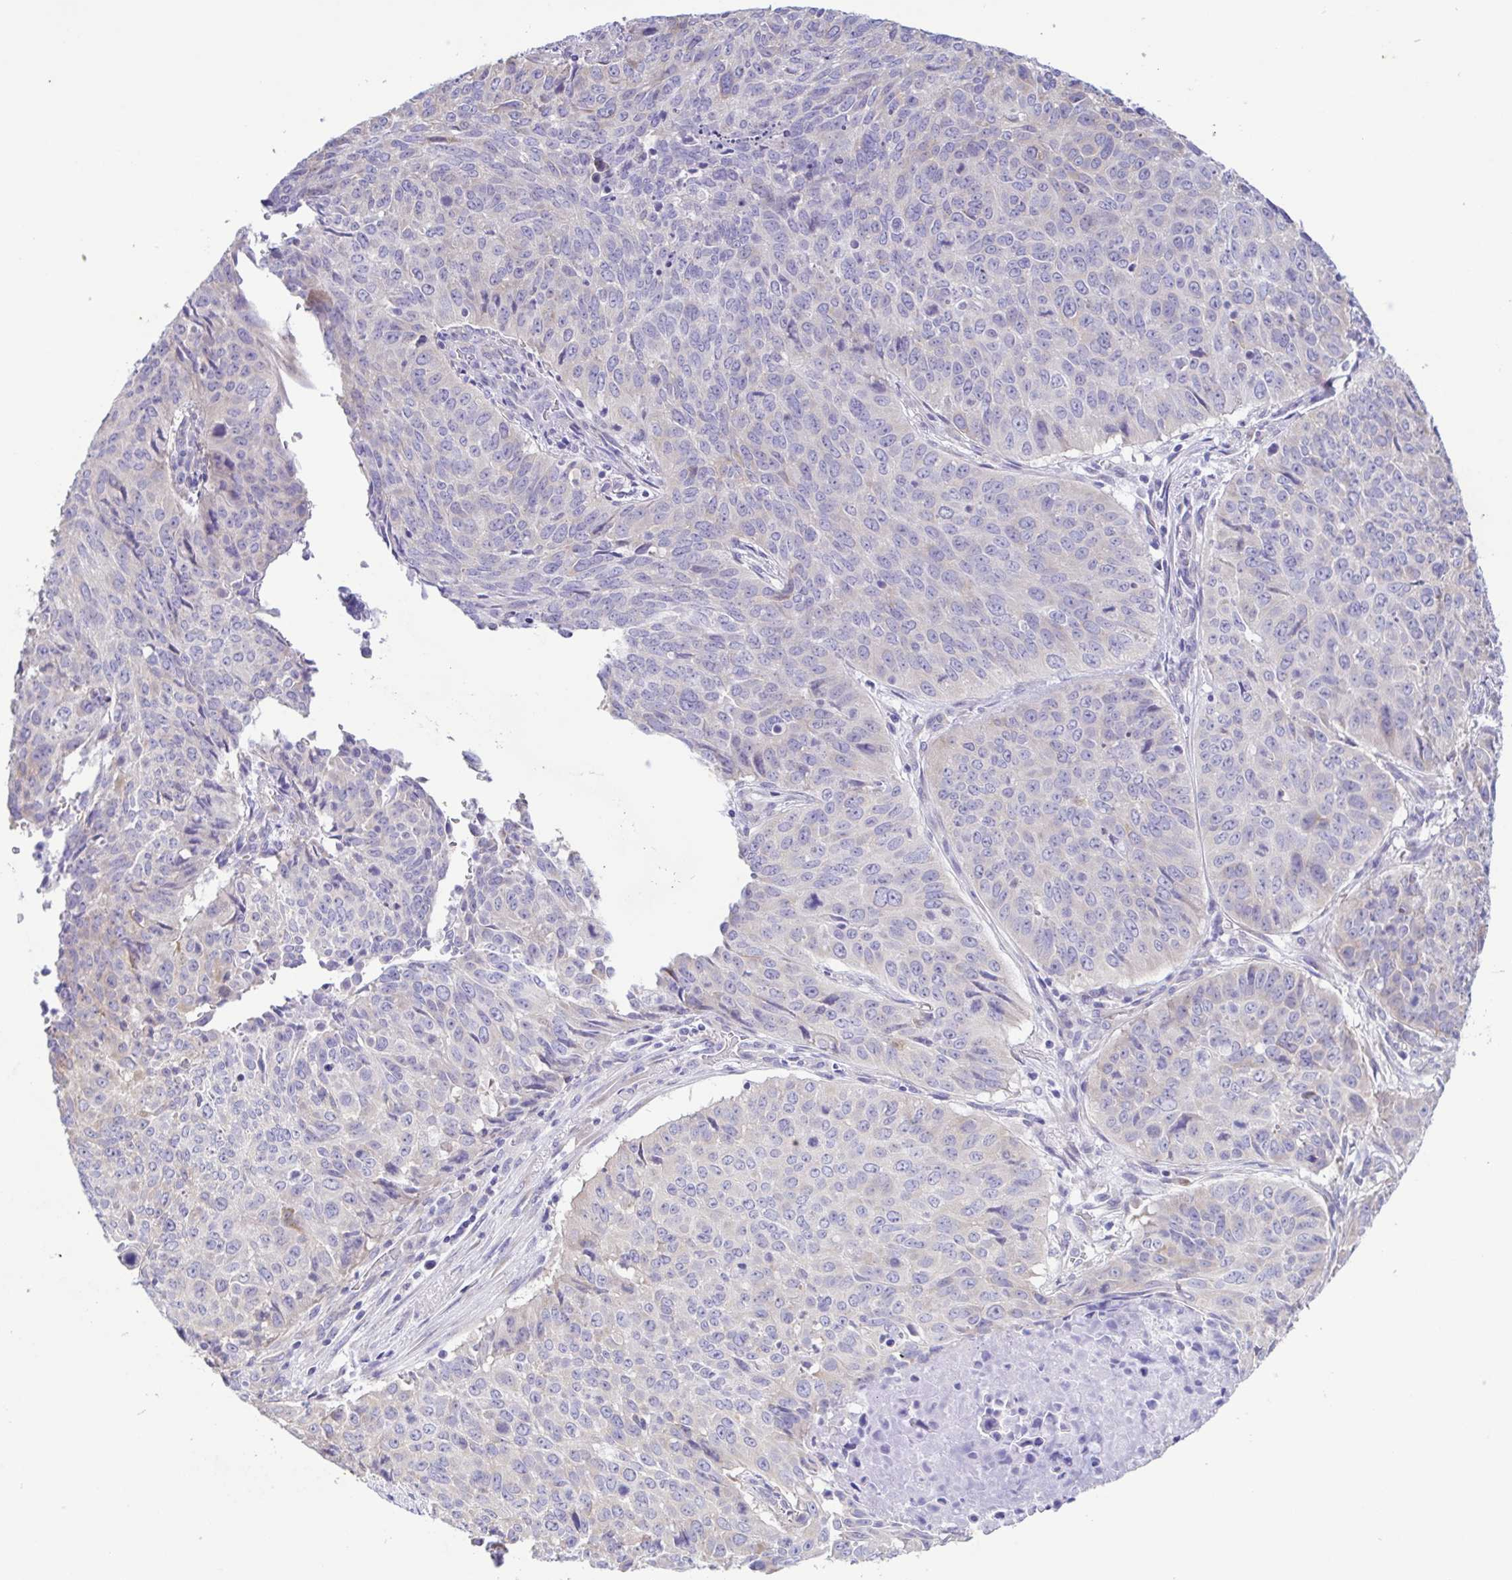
{"staining": {"intensity": "negative", "quantity": "none", "location": "none"}, "tissue": "lung cancer", "cell_type": "Tumor cells", "image_type": "cancer", "snomed": [{"axis": "morphology", "description": "Normal tissue, NOS"}, {"axis": "morphology", "description": "Squamous cell carcinoma, NOS"}, {"axis": "topography", "description": "Bronchus"}, {"axis": "topography", "description": "Lung"}], "caption": "IHC of human squamous cell carcinoma (lung) displays no staining in tumor cells.", "gene": "TNNI3", "patient": {"sex": "male", "age": 64}}